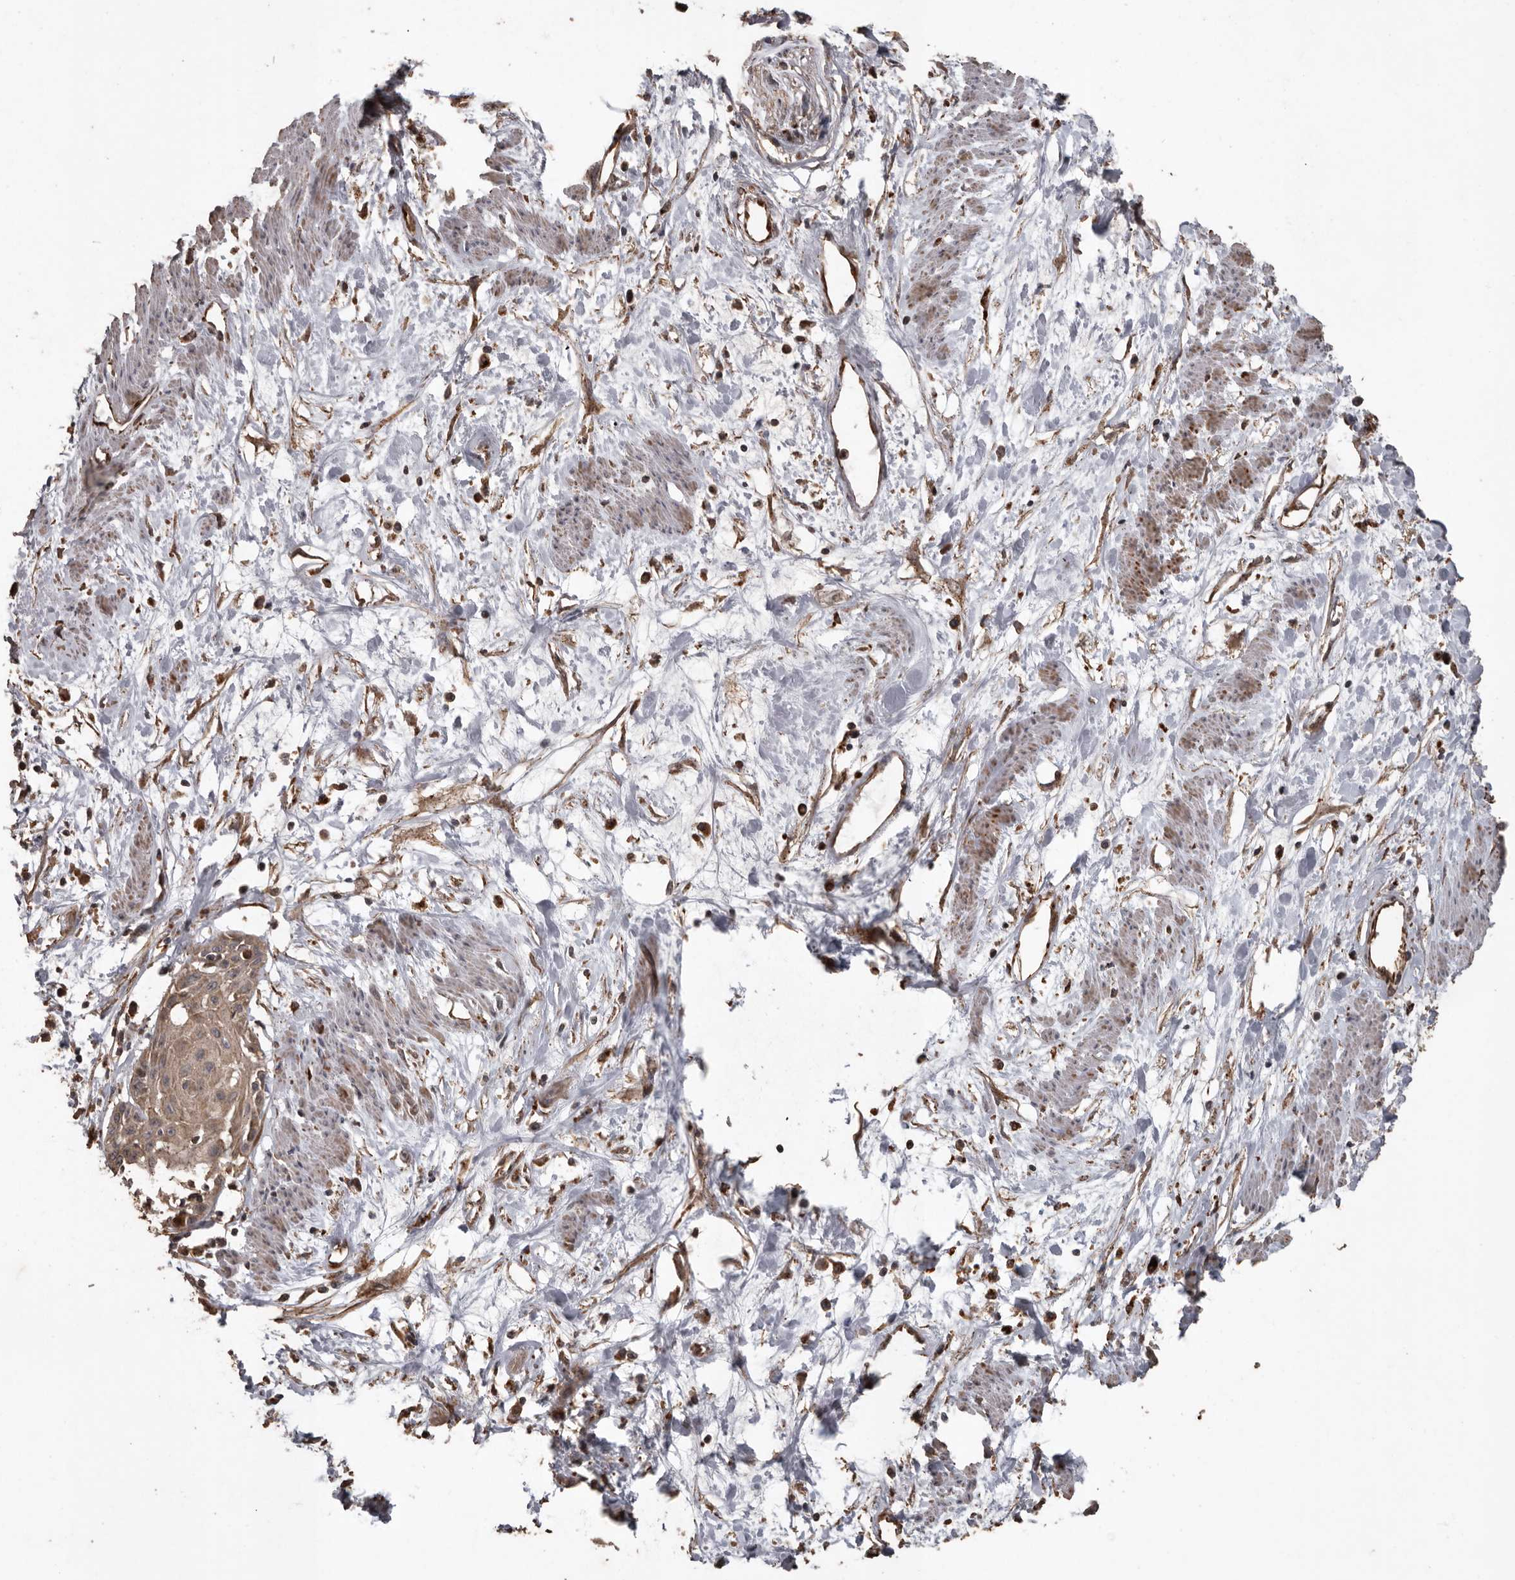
{"staining": {"intensity": "weak", "quantity": ">75%", "location": "cytoplasmic/membranous,nuclear"}, "tissue": "cervical cancer", "cell_type": "Tumor cells", "image_type": "cancer", "snomed": [{"axis": "morphology", "description": "Squamous cell carcinoma, NOS"}, {"axis": "topography", "description": "Cervix"}], "caption": "Immunohistochemical staining of human cervical cancer exhibits low levels of weak cytoplasmic/membranous and nuclear protein positivity in about >75% of tumor cells.", "gene": "BRAT1", "patient": {"sex": "female", "age": 57}}